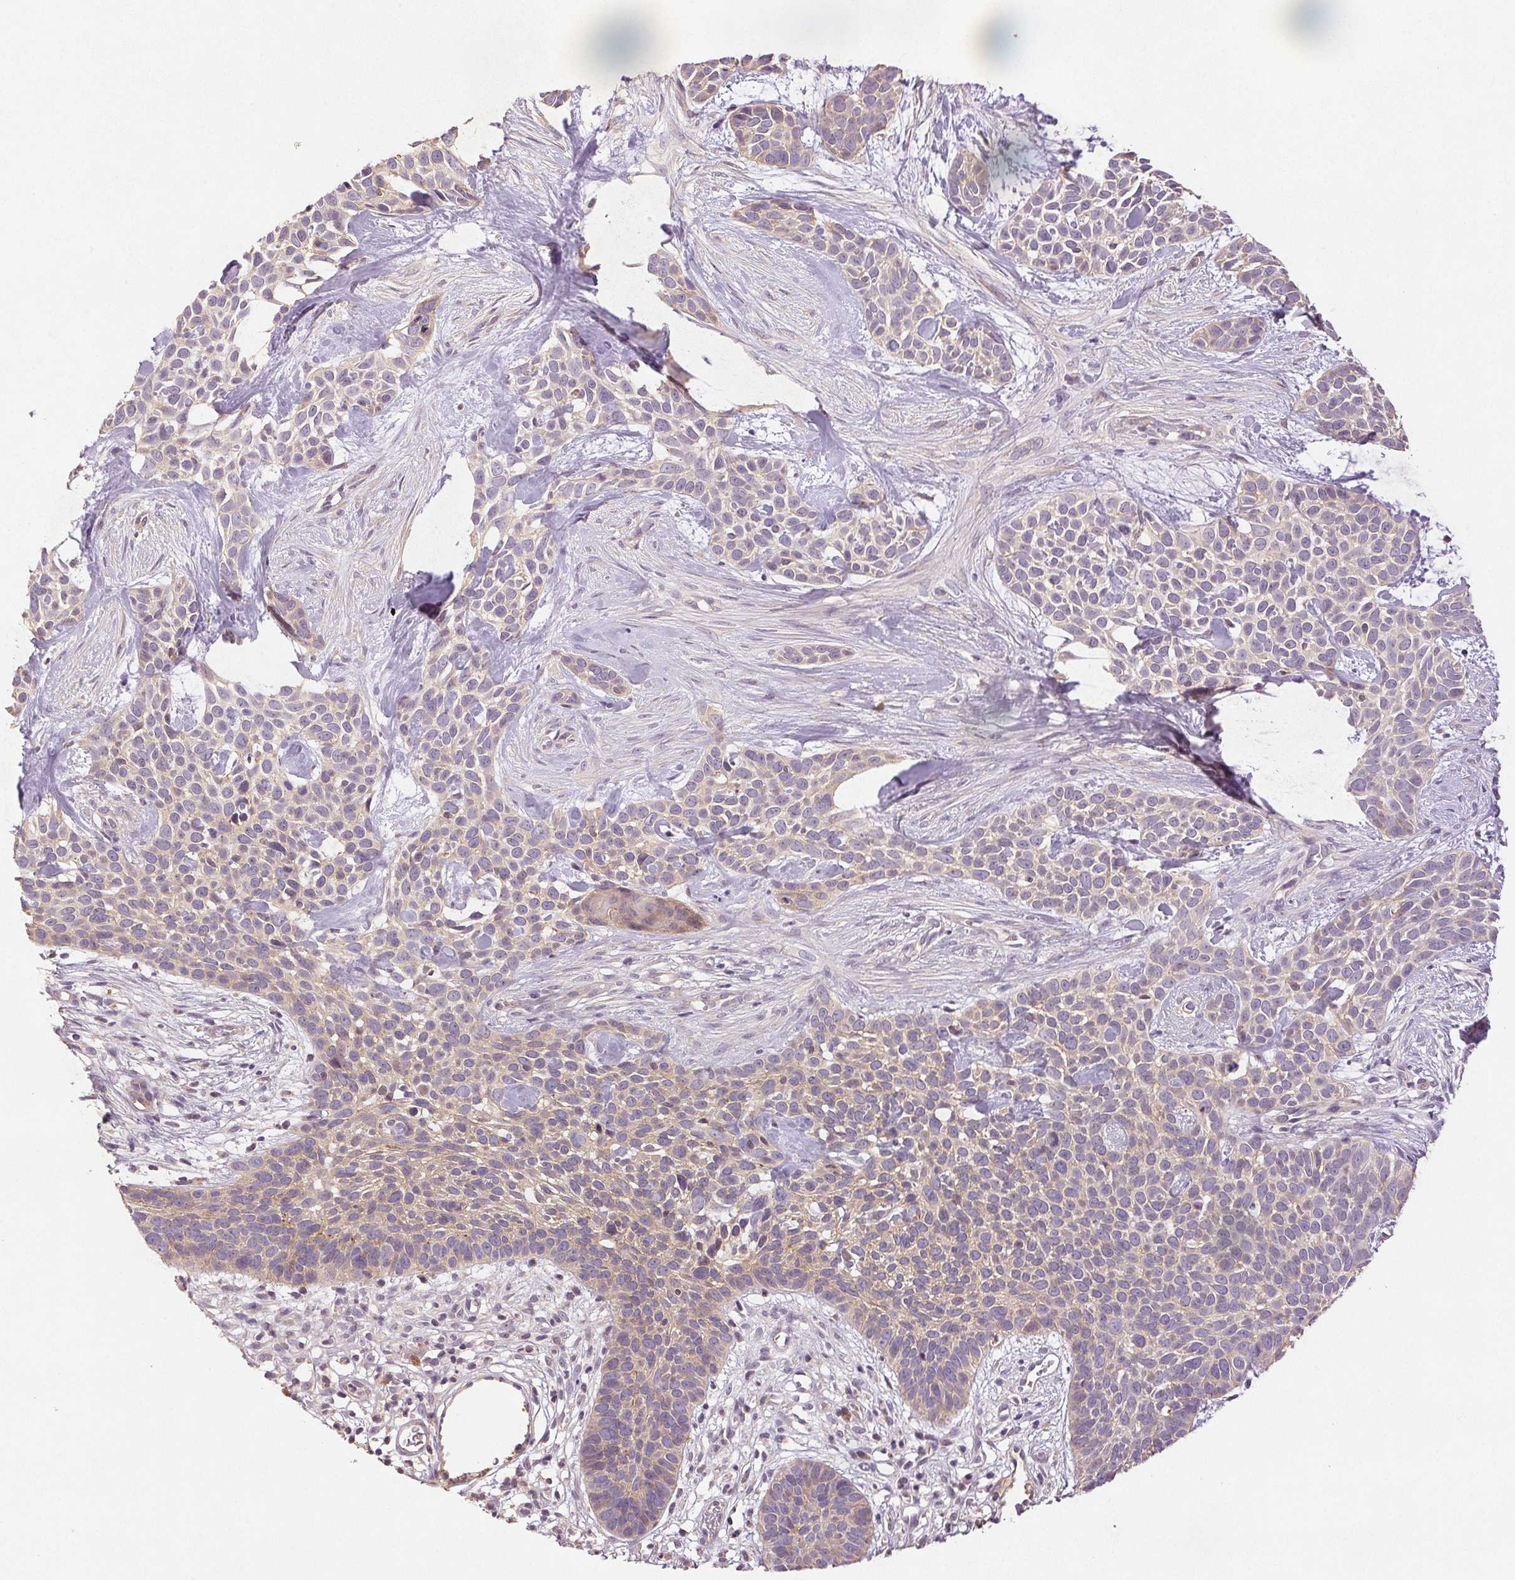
{"staining": {"intensity": "negative", "quantity": "none", "location": "none"}, "tissue": "skin cancer", "cell_type": "Tumor cells", "image_type": "cancer", "snomed": [{"axis": "morphology", "description": "Basal cell carcinoma"}, {"axis": "topography", "description": "Skin"}], "caption": "This is an immunohistochemistry histopathology image of human skin cancer. There is no expression in tumor cells.", "gene": "YIF1B", "patient": {"sex": "male", "age": 69}}